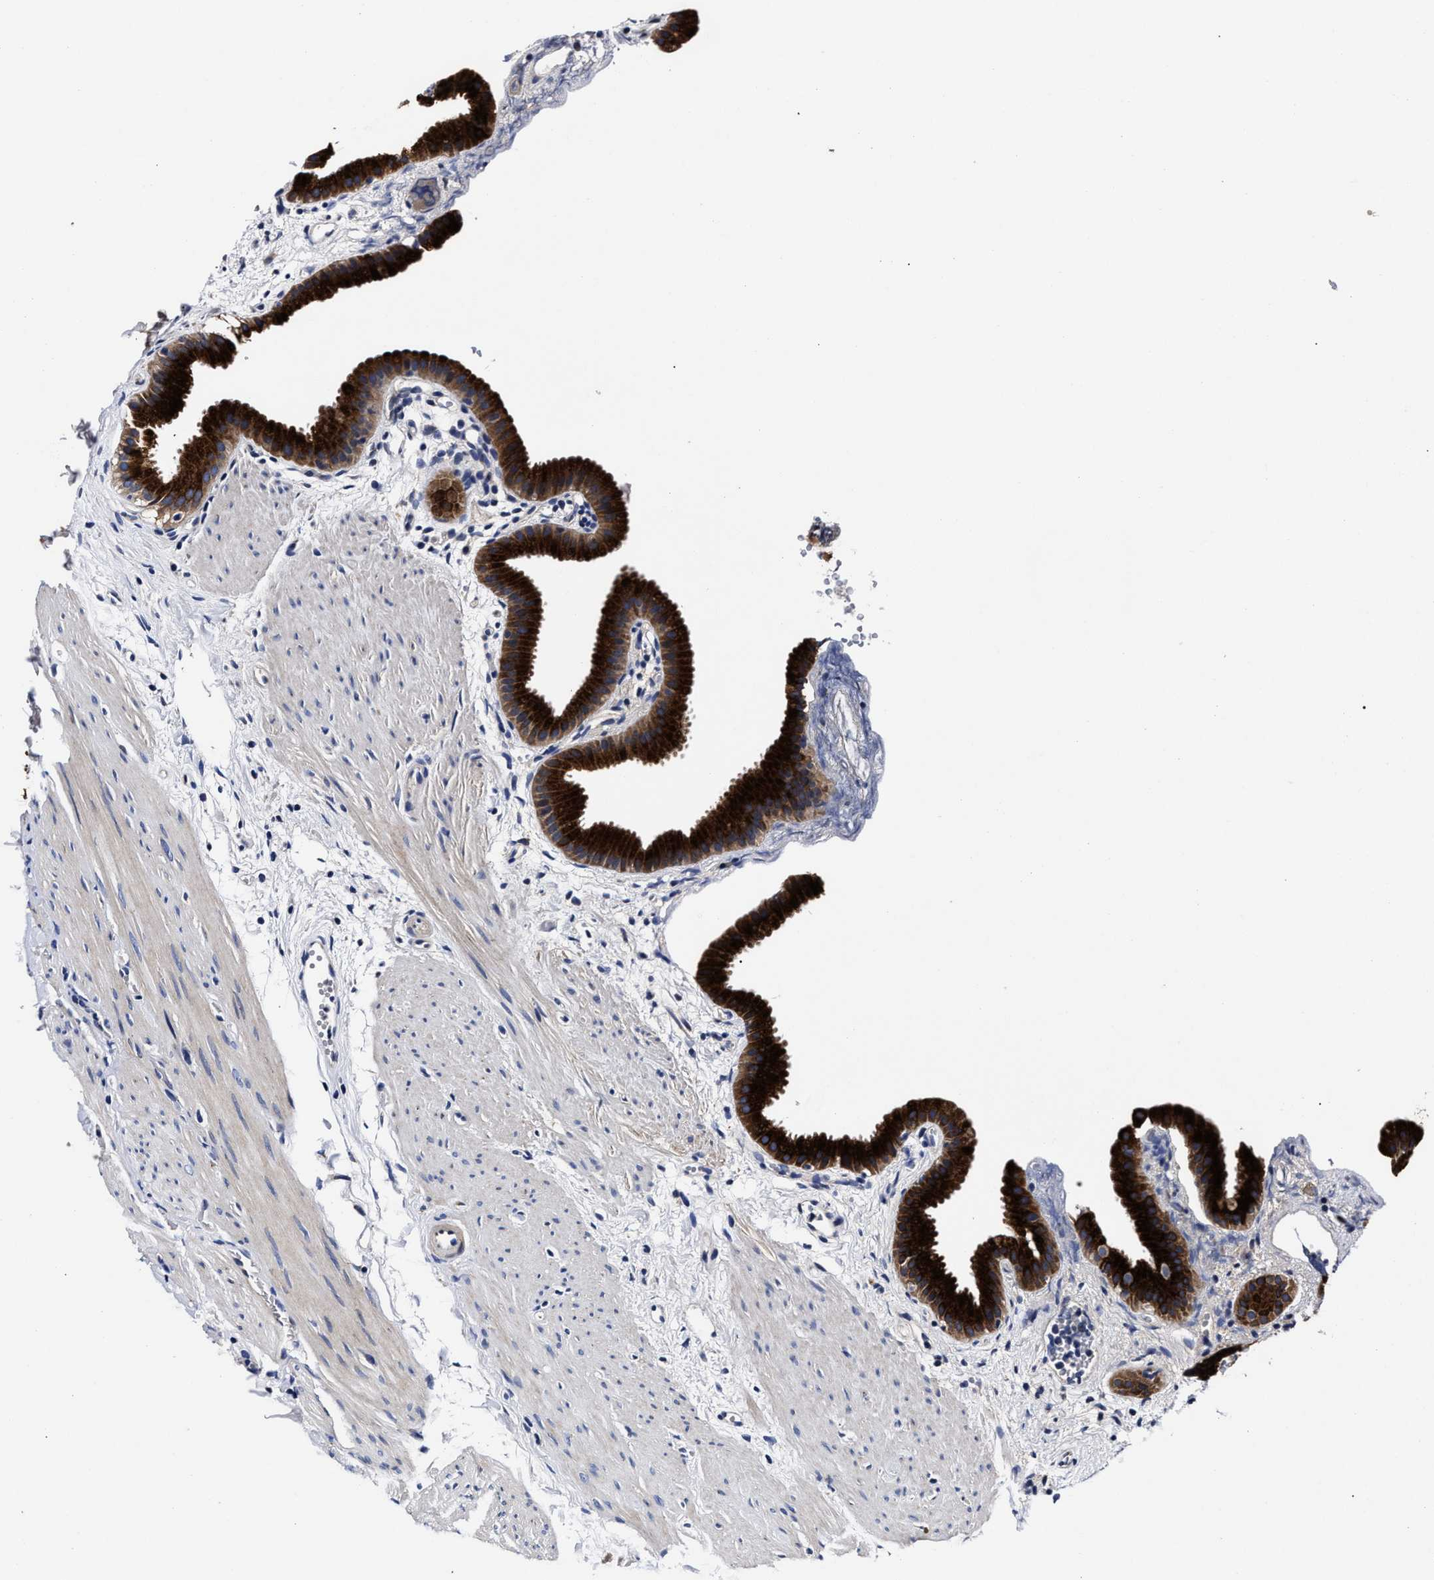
{"staining": {"intensity": "strong", "quantity": ">75%", "location": "cytoplasmic/membranous"}, "tissue": "gallbladder", "cell_type": "Glandular cells", "image_type": "normal", "snomed": [{"axis": "morphology", "description": "Normal tissue, NOS"}, {"axis": "topography", "description": "Gallbladder"}], "caption": "Immunohistochemical staining of unremarkable human gallbladder exhibits high levels of strong cytoplasmic/membranous staining in about >75% of glandular cells.", "gene": "OLFML2A", "patient": {"sex": "female", "age": 64}}